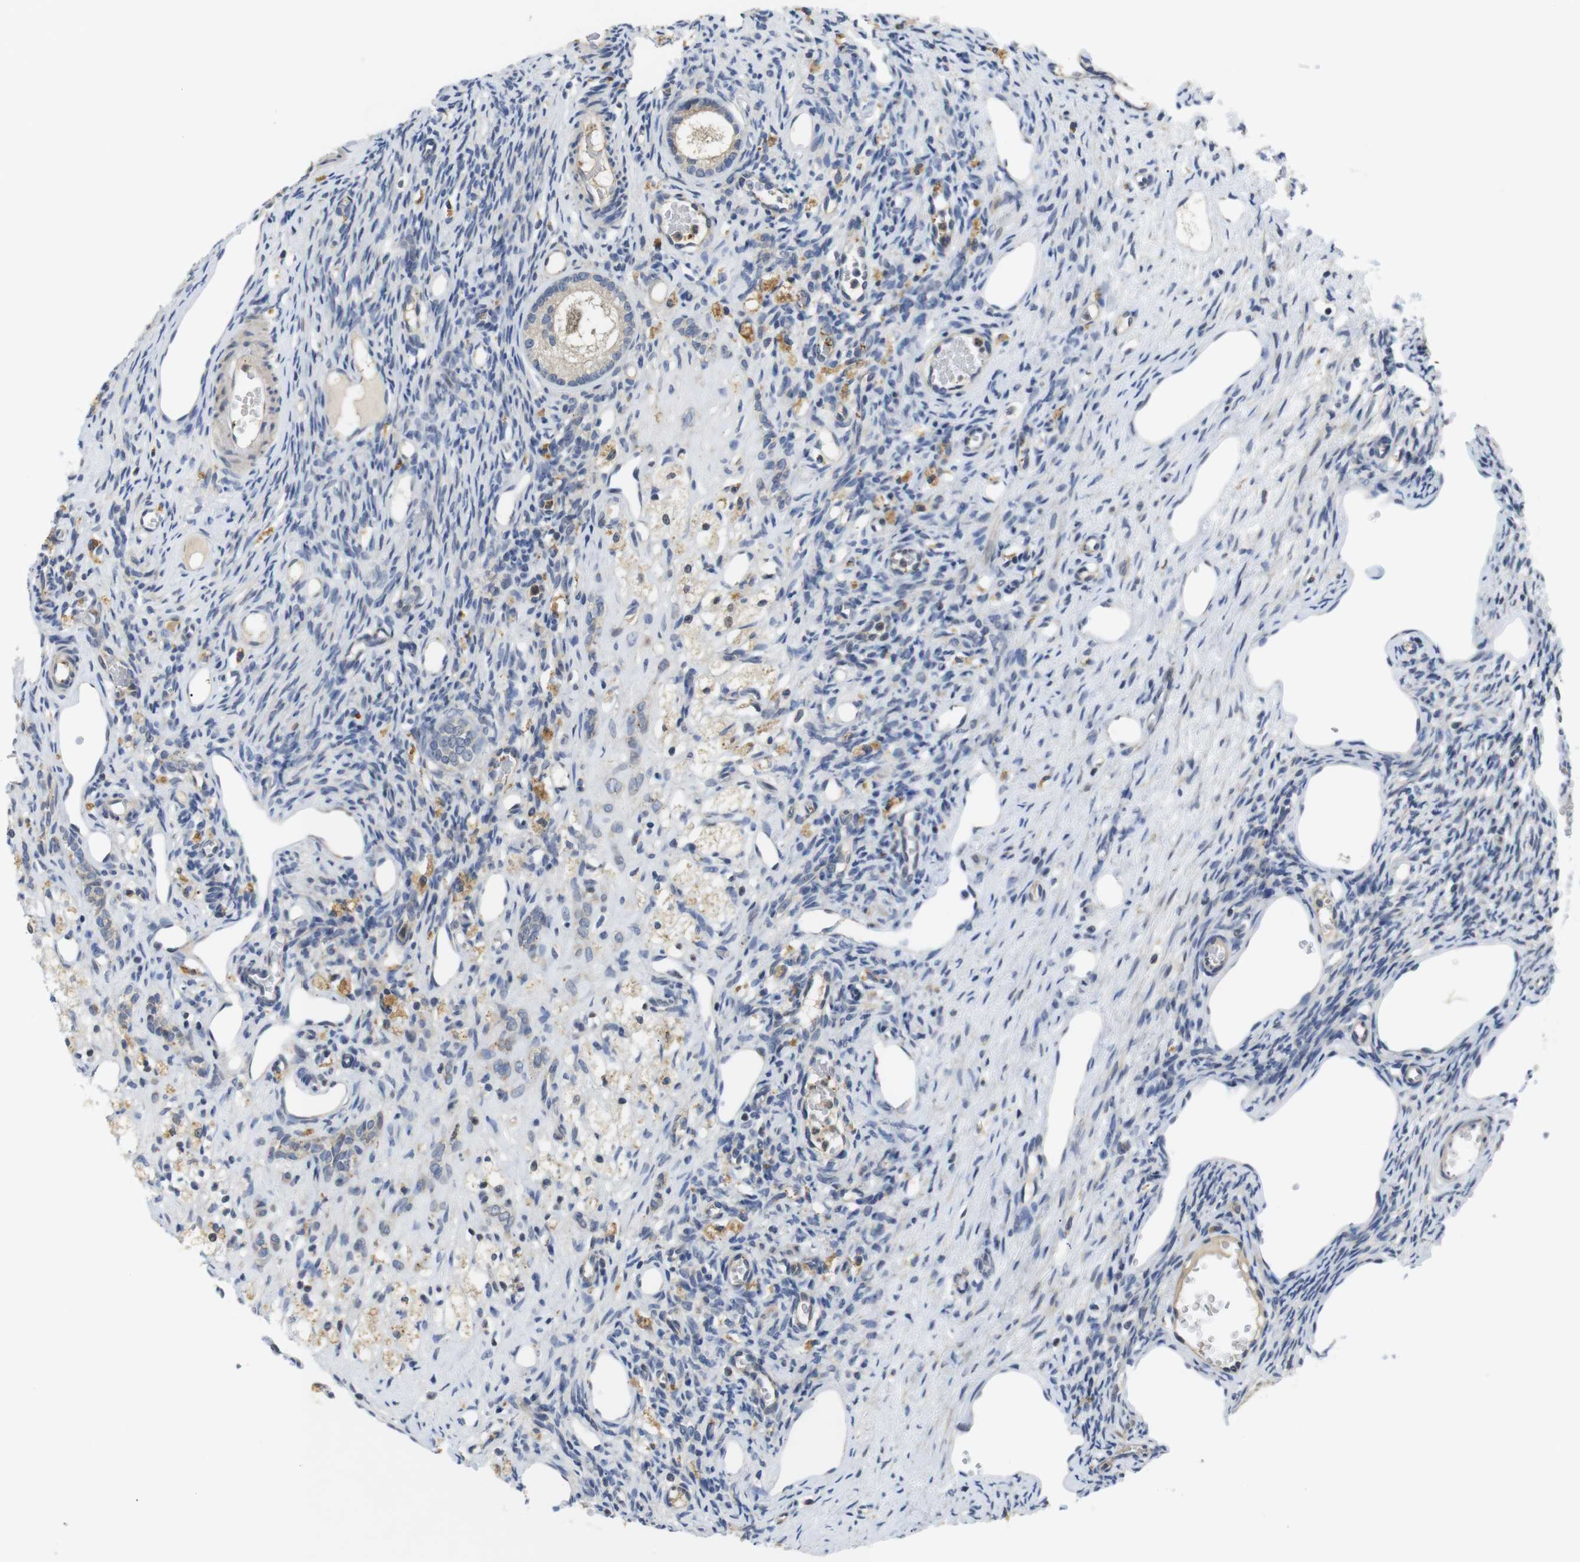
{"staining": {"intensity": "weak", "quantity": "<25%", "location": "cytoplasmic/membranous"}, "tissue": "ovary", "cell_type": "Follicle cells", "image_type": "normal", "snomed": [{"axis": "morphology", "description": "Normal tissue, NOS"}, {"axis": "topography", "description": "Ovary"}], "caption": "DAB immunohistochemical staining of unremarkable ovary reveals no significant staining in follicle cells. (Stains: DAB (3,3'-diaminobenzidine) immunohistochemistry with hematoxylin counter stain, Microscopy: brightfield microscopy at high magnification).", "gene": "FNTA", "patient": {"sex": "female", "age": 33}}